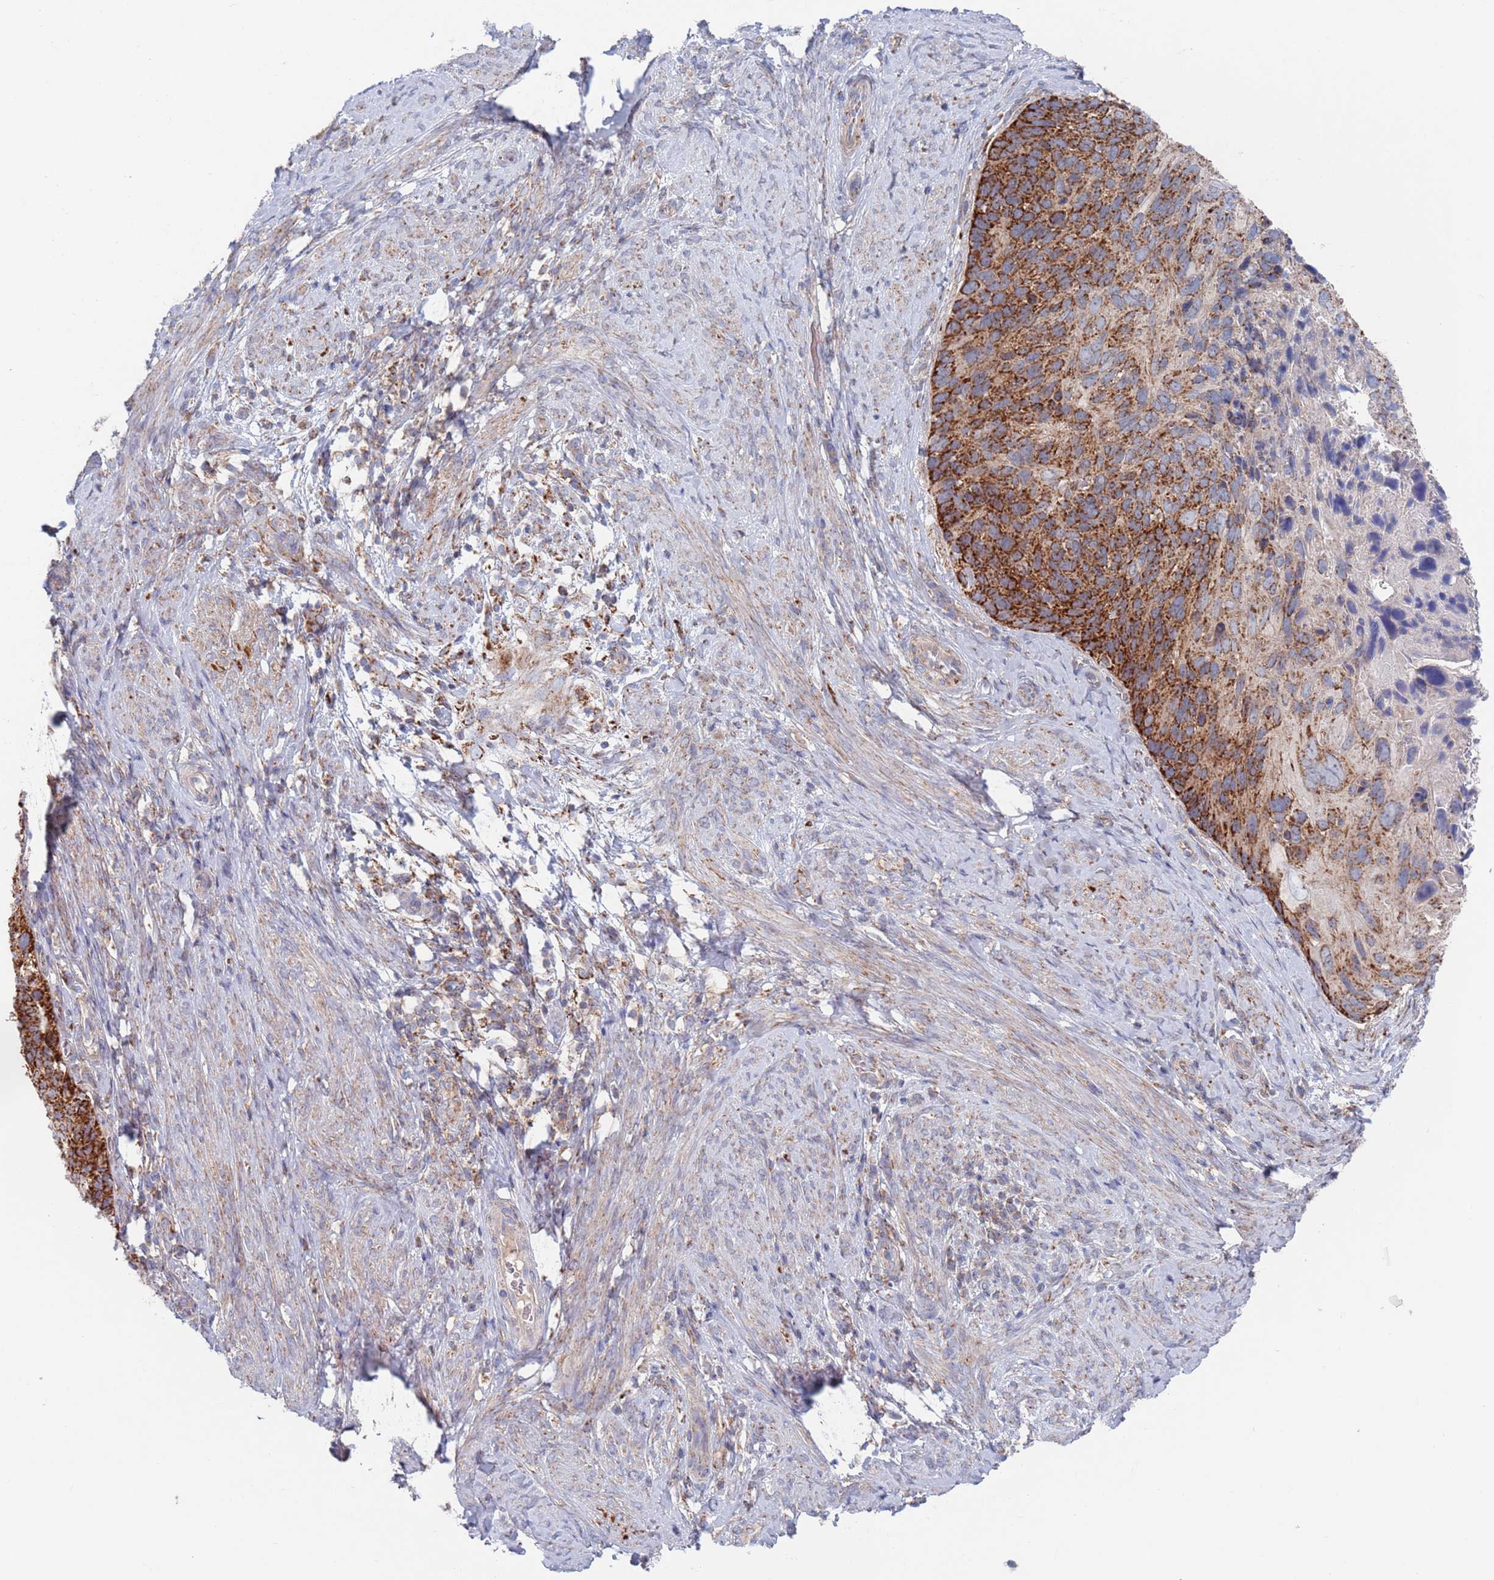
{"staining": {"intensity": "strong", "quantity": "25%-75%", "location": "cytoplasmic/membranous"}, "tissue": "cervical cancer", "cell_type": "Tumor cells", "image_type": "cancer", "snomed": [{"axis": "morphology", "description": "Squamous cell carcinoma, NOS"}, {"axis": "topography", "description": "Cervix"}], "caption": "Immunohistochemical staining of human cervical cancer (squamous cell carcinoma) reveals strong cytoplasmic/membranous protein staining in approximately 25%-75% of tumor cells.", "gene": "CHCHD6", "patient": {"sex": "female", "age": 80}}